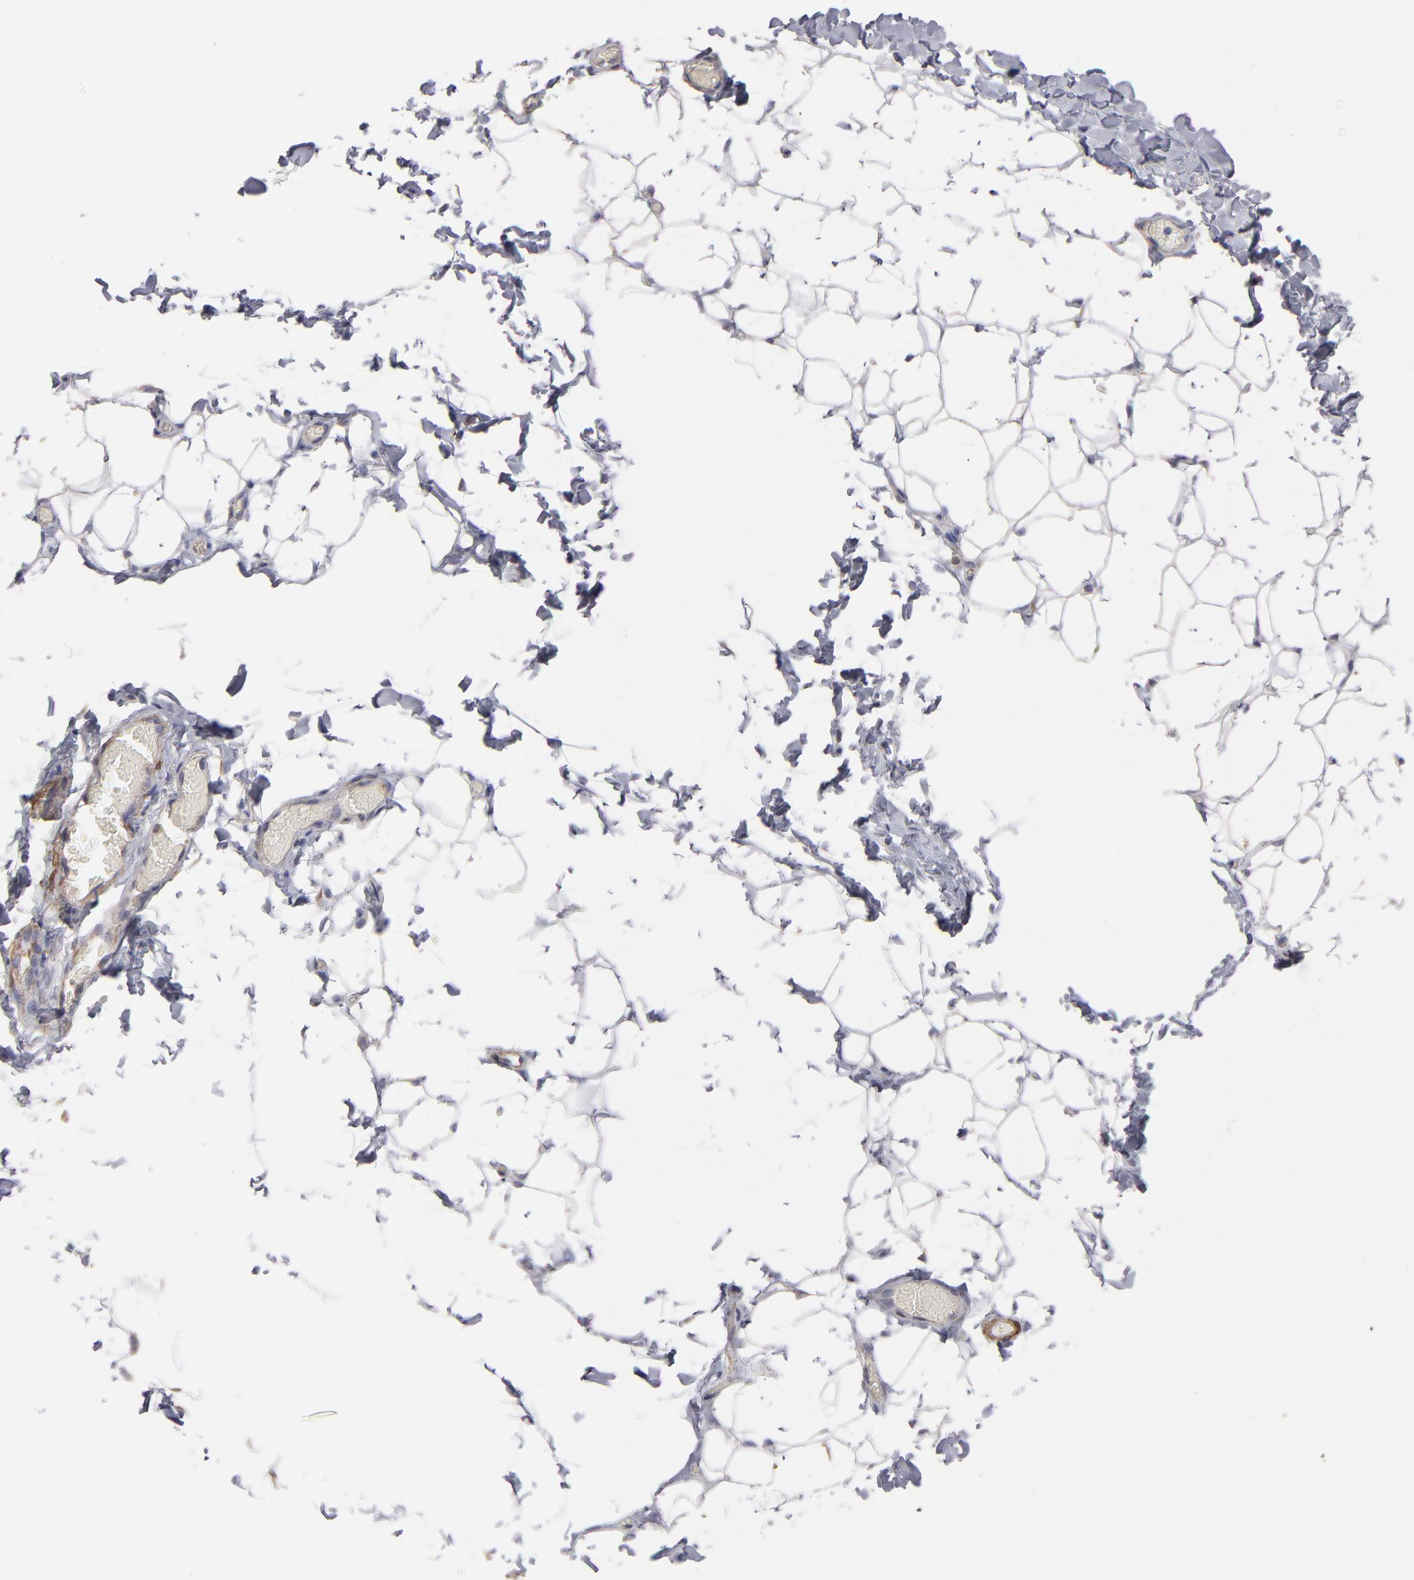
{"staining": {"intensity": "negative", "quantity": "none", "location": "none"}, "tissue": "adipose tissue", "cell_type": "Adipocytes", "image_type": "normal", "snomed": [{"axis": "morphology", "description": "Normal tissue, NOS"}, {"axis": "topography", "description": "Soft tissue"}], "caption": "This is a photomicrograph of IHC staining of normal adipose tissue, which shows no positivity in adipocytes.", "gene": "SLMAP", "patient": {"sex": "male", "age": 26}}